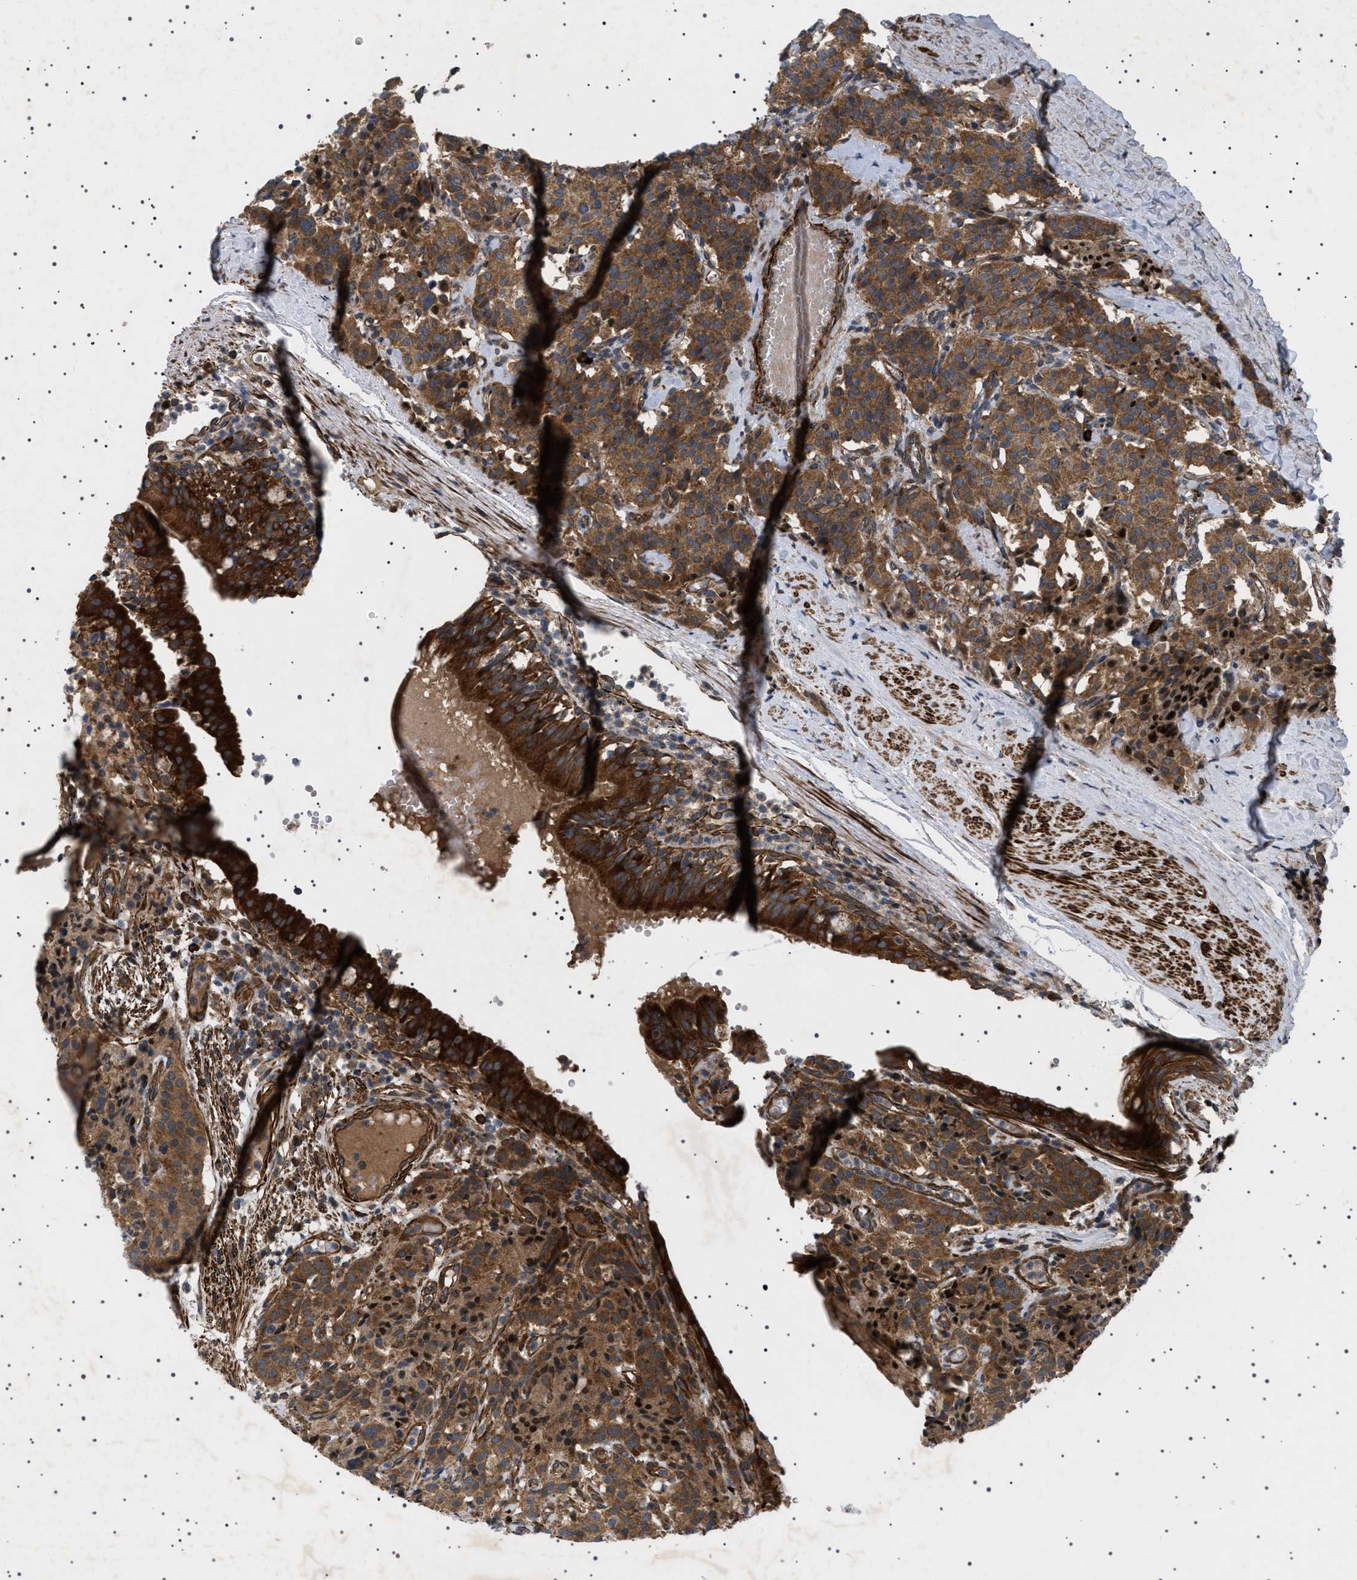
{"staining": {"intensity": "strong", "quantity": ">75%", "location": "cytoplasmic/membranous"}, "tissue": "carcinoid", "cell_type": "Tumor cells", "image_type": "cancer", "snomed": [{"axis": "morphology", "description": "Carcinoid, malignant, NOS"}, {"axis": "topography", "description": "Lung"}], "caption": "Approximately >75% of tumor cells in malignant carcinoid exhibit strong cytoplasmic/membranous protein expression as visualized by brown immunohistochemical staining.", "gene": "CCDC186", "patient": {"sex": "male", "age": 30}}